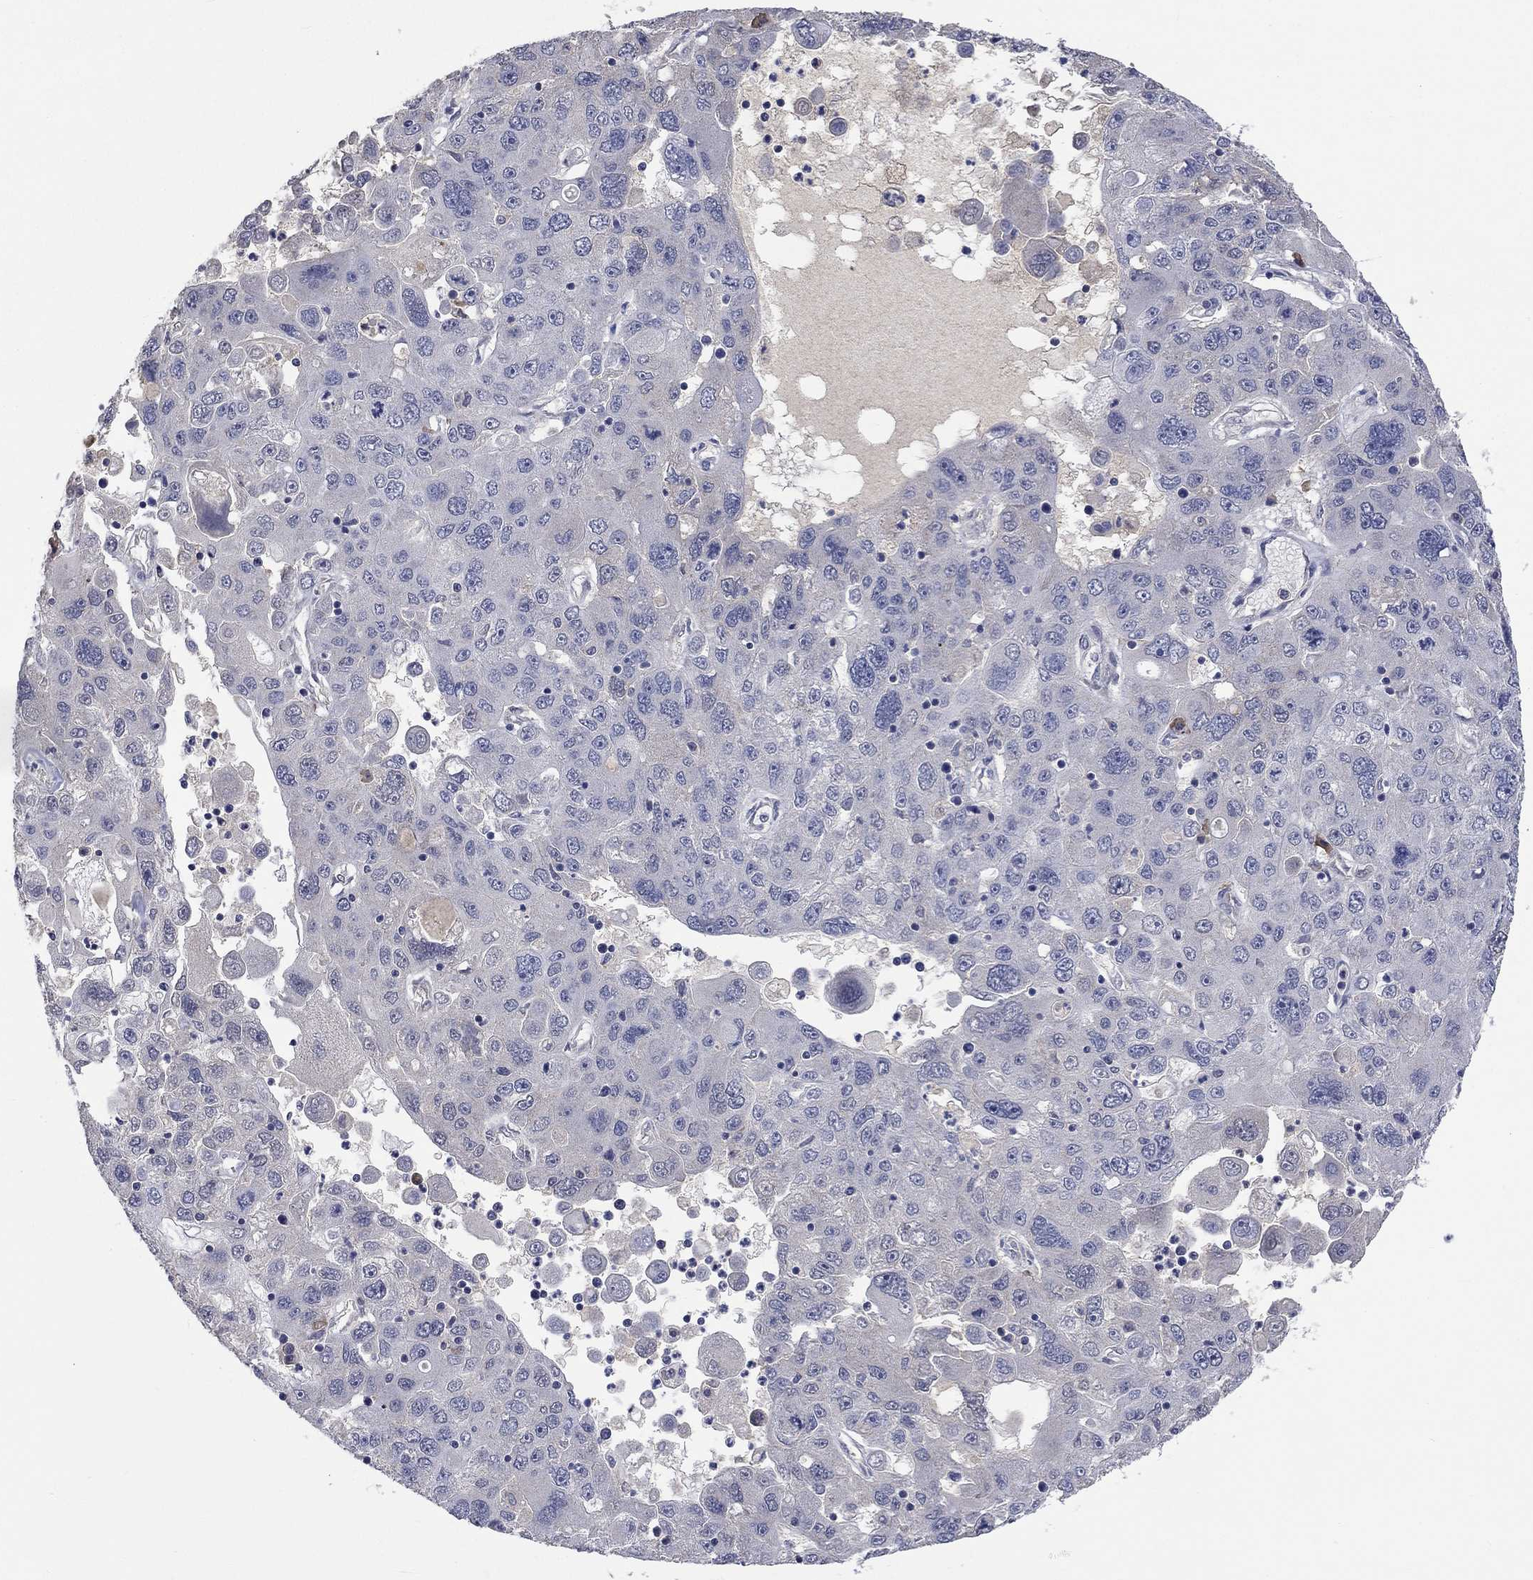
{"staining": {"intensity": "negative", "quantity": "none", "location": "none"}, "tissue": "stomach cancer", "cell_type": "Tumor cells", "image_type": "cancer", "snomed": [{"axis": "morphology", "description": "Adenocarcinoma, NOS"}, {"axis": "topography", "description": "Stomach"}], "caption": "Immunohistochemistry (IHC) photomicrograph of human stomach cancer (adenocarcinoma) stained for a protein (brown), which reveals no positivity in tumor cells.", "gene": "ZBTB18", "patient": {"sex": "male", "age": 56}}